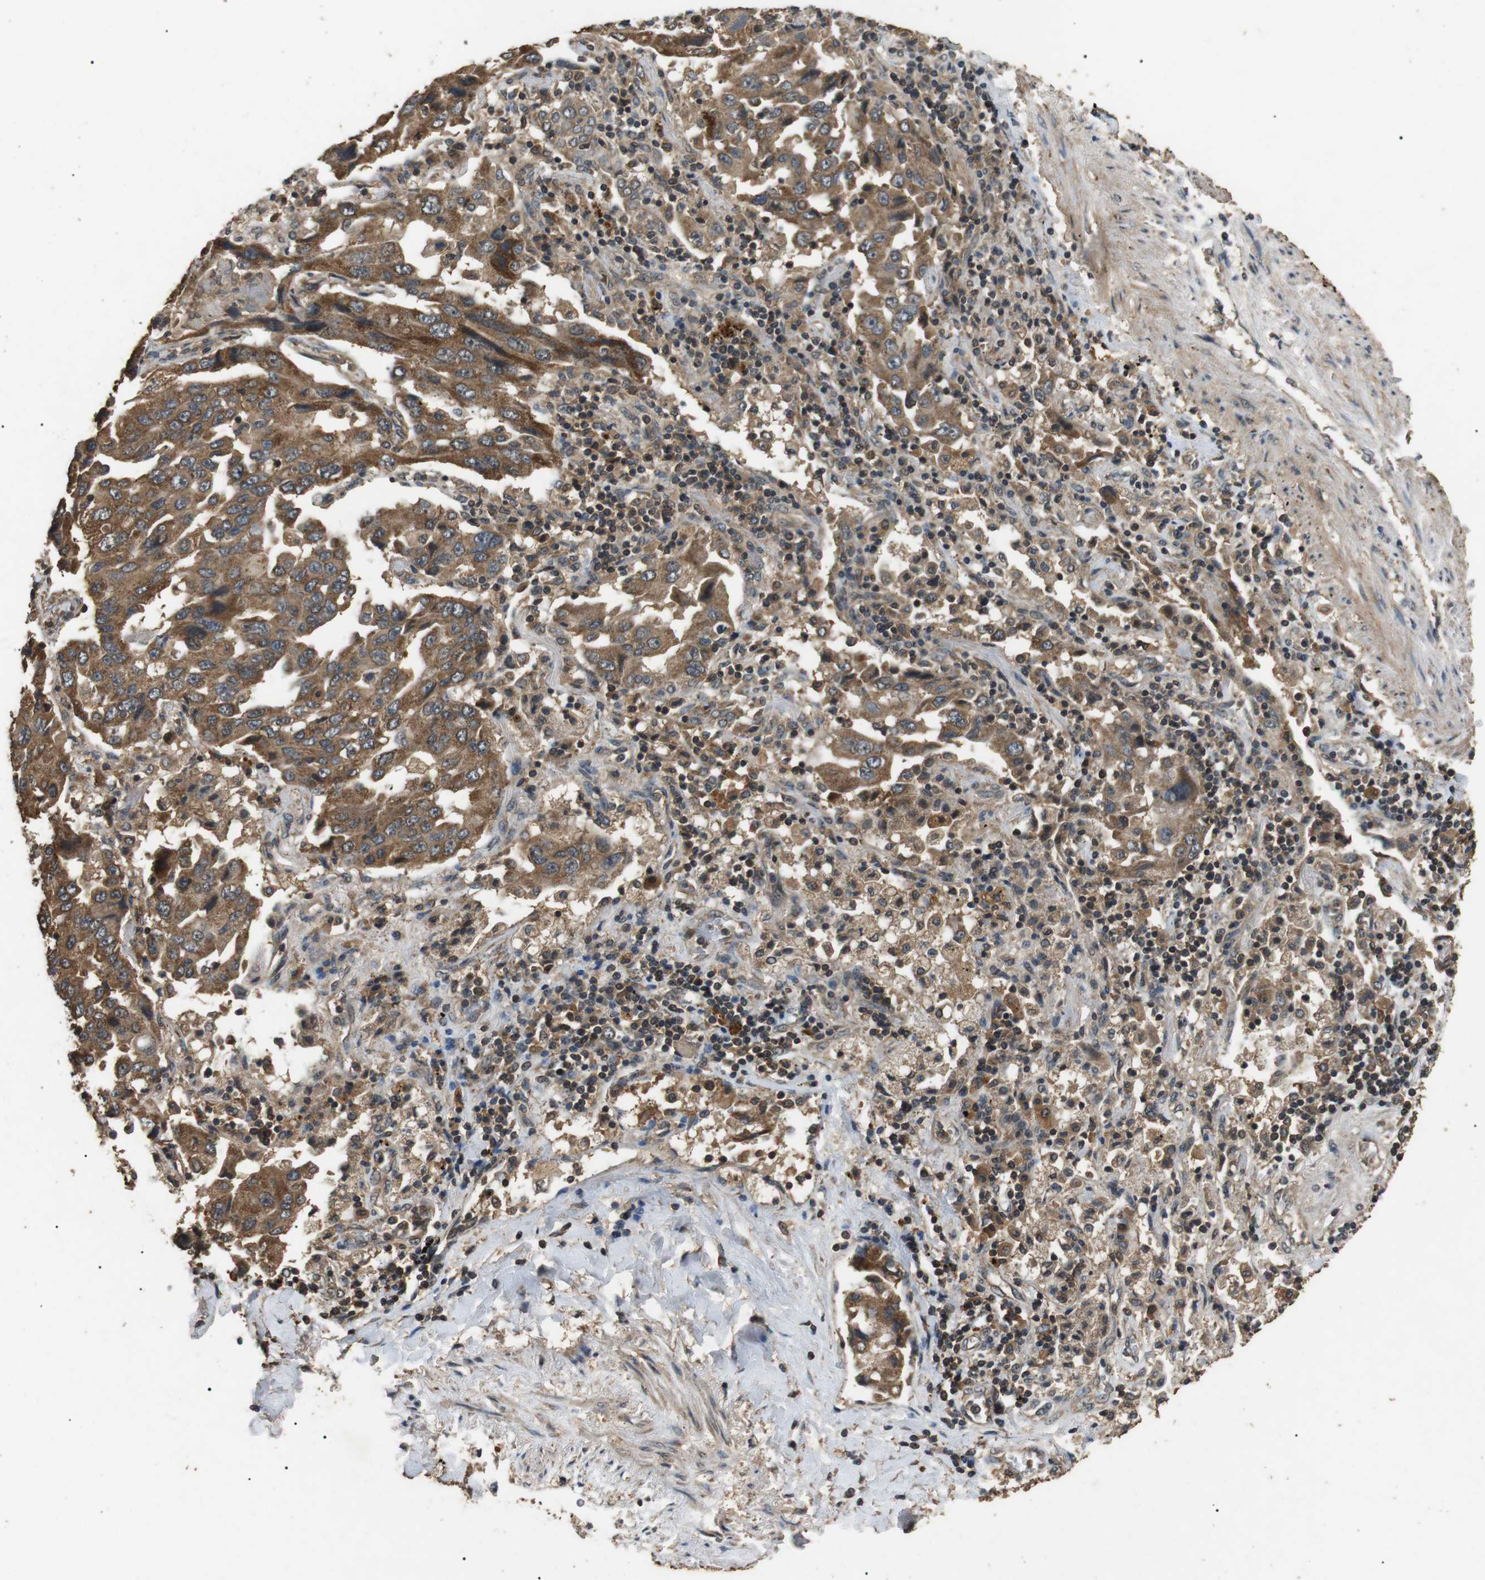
{"staining": {"intensity": "moderate", "quantity": ">75%", "location": "cytoplasmic/membranous"}, "tissue": "lung cancer", "cell_type": "Tumor cells", "image_type": "cancer", "snomed": [{"axis": "morphology", "description": "Adenocarcinoma, NOS"}, {"axis": "topography", "description": "Lung"}], "caption": "The histopathology image exhibits staining of lung adenocarcinoma, revealing moderate cytoplasmic/membranous protein staining (brown color) within tumor cells.", "gene": "TBC1D15", "patient": {"sex": "female", "age": 65}}